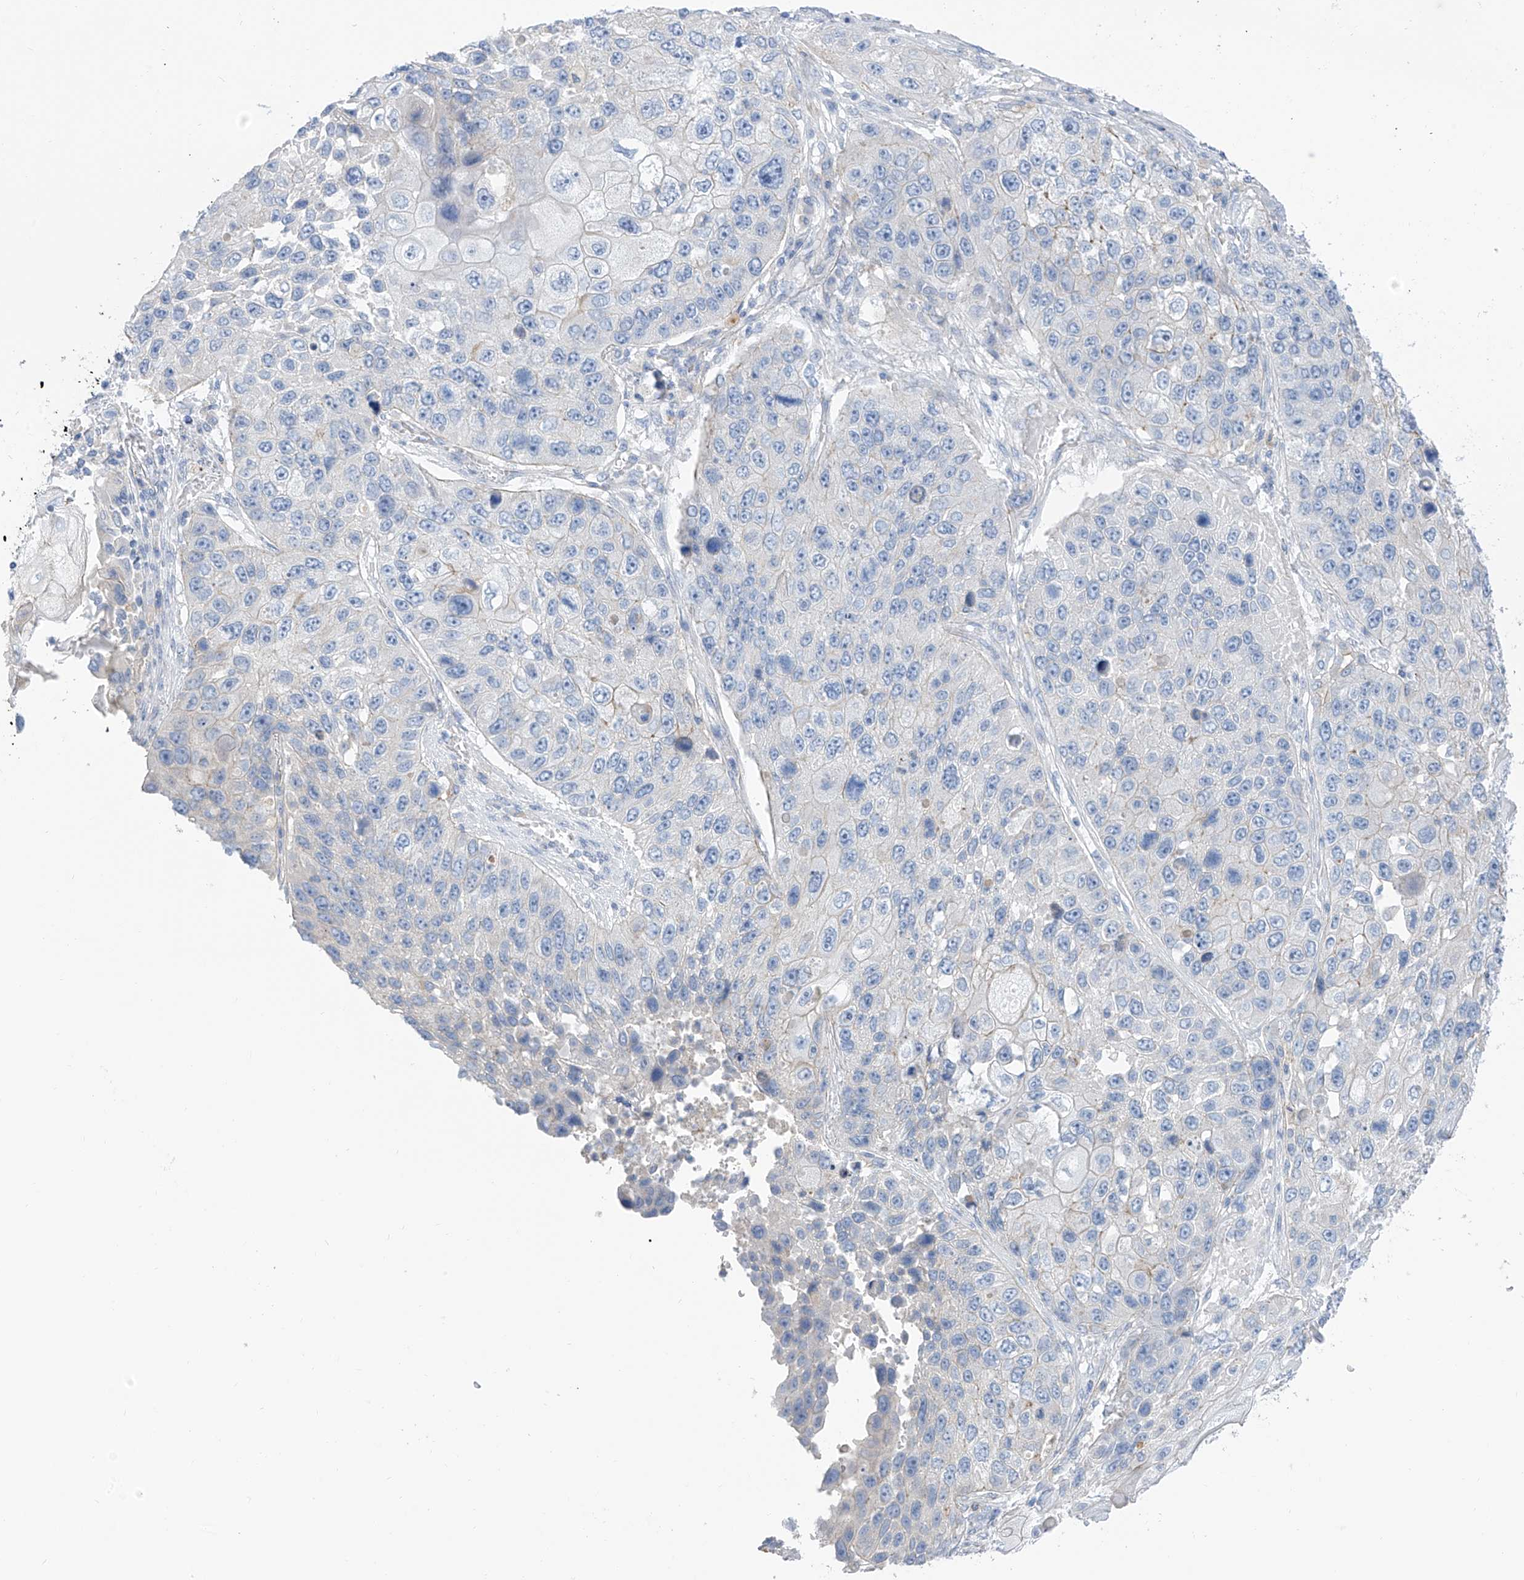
{"staining": {"intensity": "negative", "quantity": "none", "location": "none"}, "tissue": "lung cancer", "cell_type": "Tumor cells", "image_type": "cancer", "snomed": [{"axis": "morphology", "description": "Squamous cell carcinoma, NOS"}, {"axis": "topography", "description": "Lung"}], "caption": "The image reveals no staining of tumor cells in lung squamous cell carcinoma. (DAB (3,3'-diaminobenzidine) IHC visualized using brightfield microscopy, high magnification).", "gene": "ITGA9", "patient": {"sex": "male", "age": 61}}